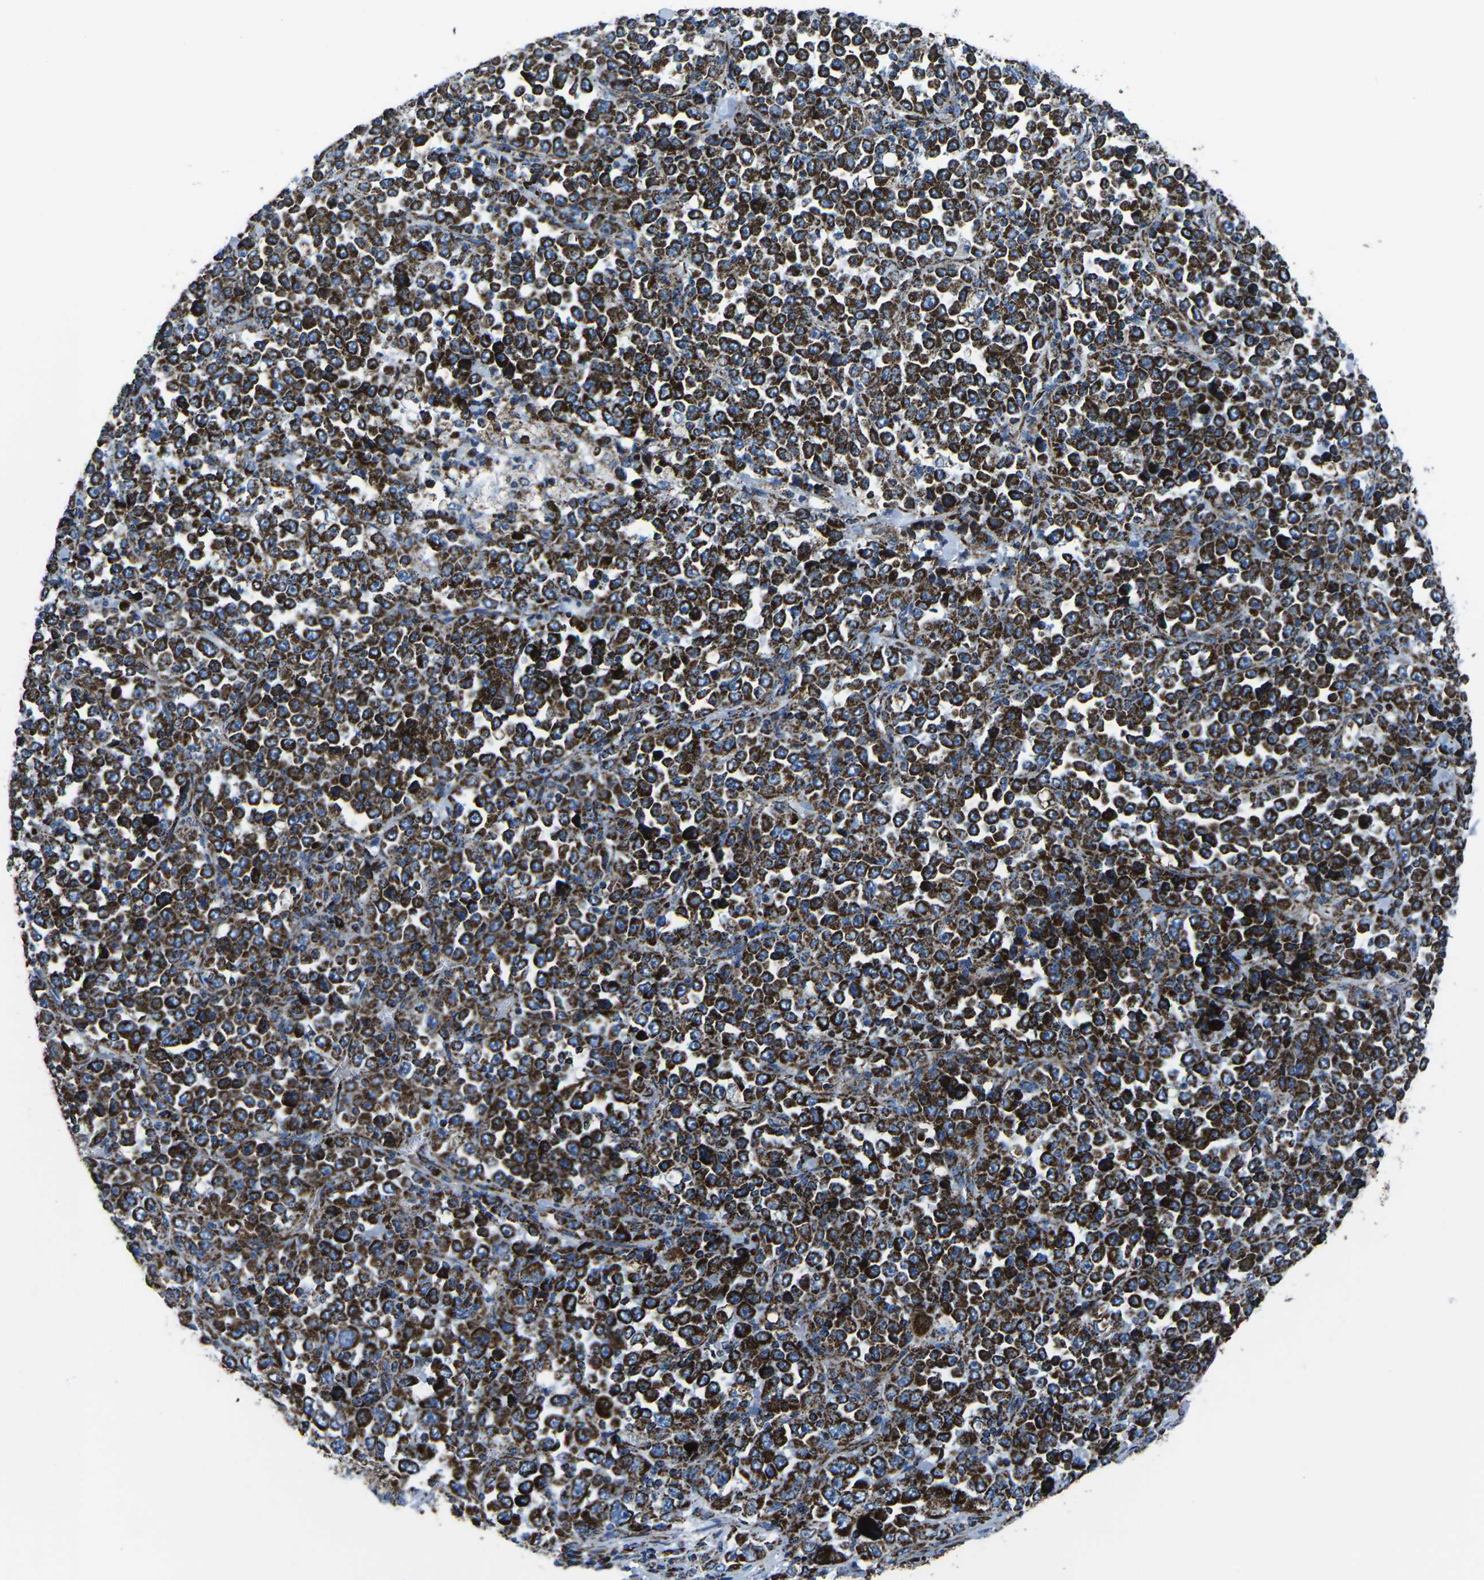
{"staining": {"intensity": "strong", "quantity": ">75%", "location": "cytoplasmic/membranous"}, "tissue": "stomach cancer", "cell_type": "Tumor cells", "image_type": "cancer", "snomed": [{"axis": "morphology", "description": "Normal tissue, NOS"}, {"axis": "morphology", "description": "Adenocarcinoma, NOS"}, {"axis": "topography", "description": "Stomach, upper"}, {"axis": "topography", "description": "Stomach"}], "caption": "Protein analysis of adenocarcinoma (stomach) tissue shows strong cytoplasmic/membranous positivity in about >75% of tumor cells.", "gene": "MT-CO2", "patient": {"sex": "male", "age": 59}}